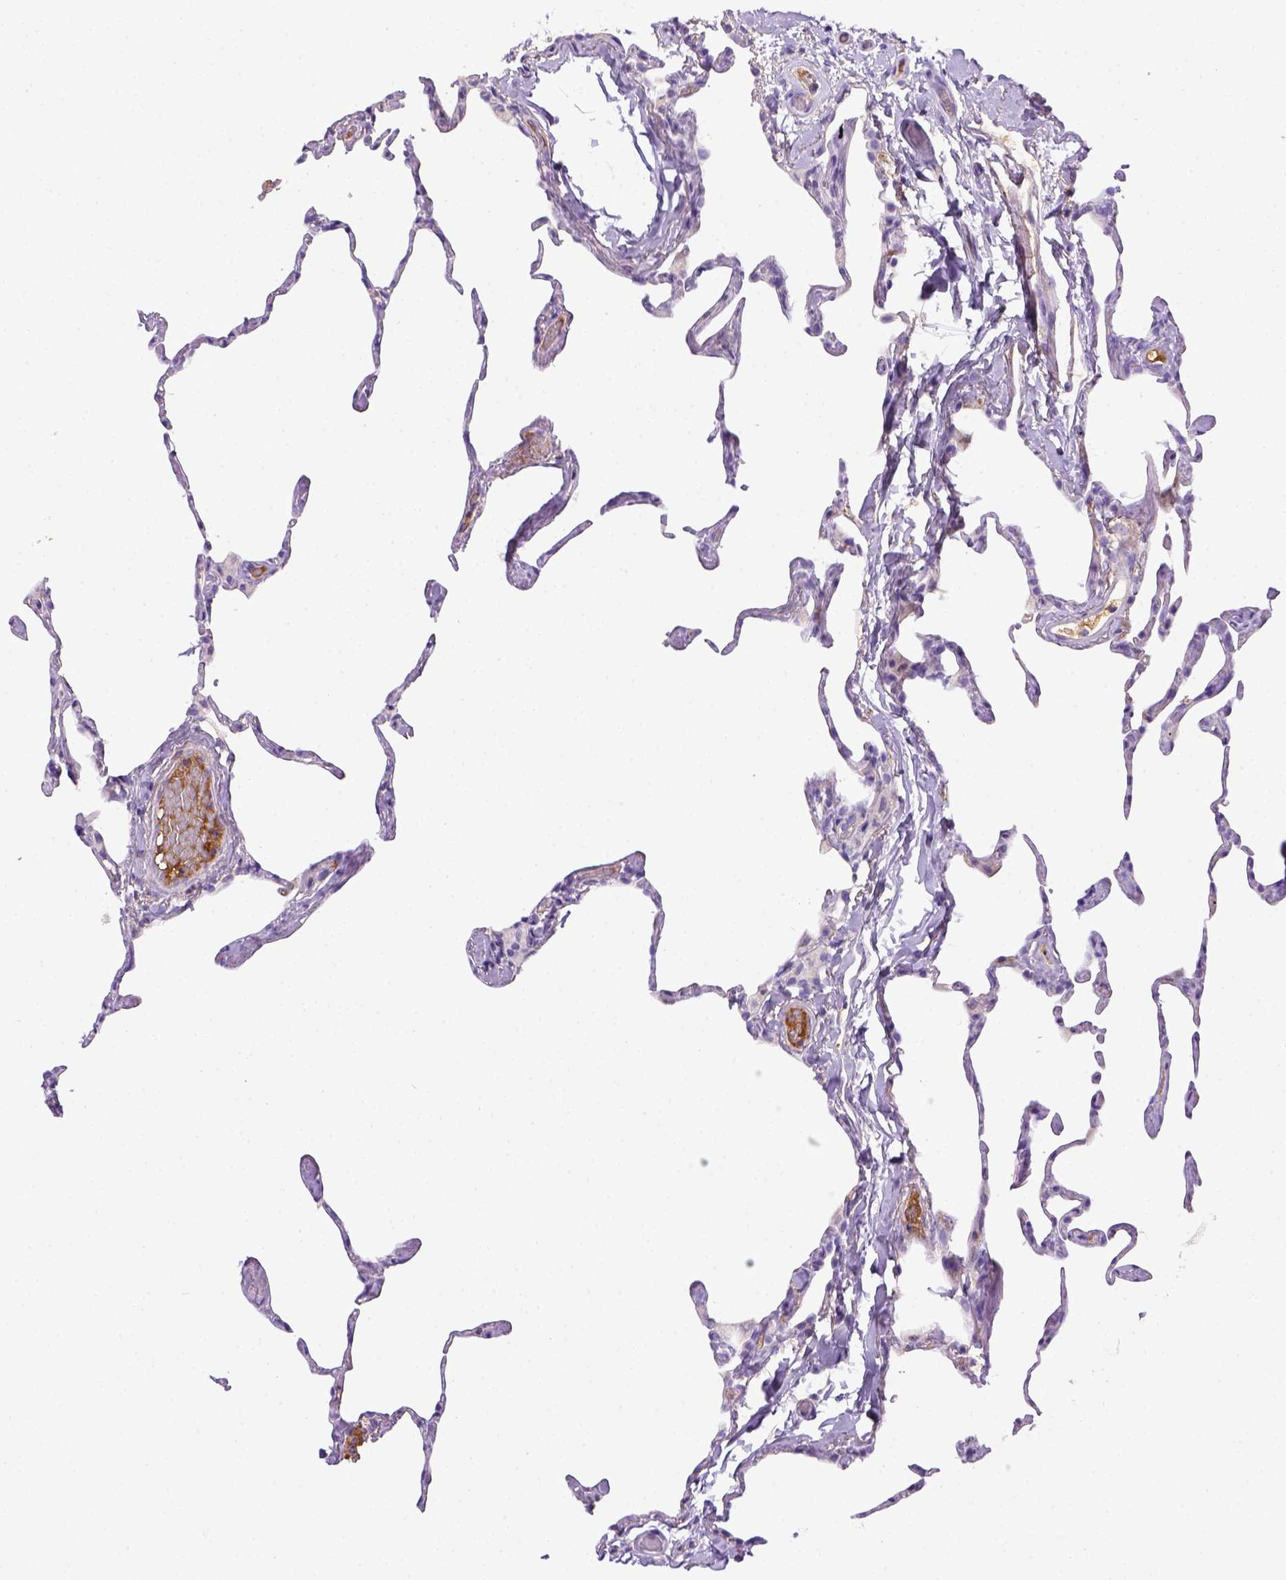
{"staining": {"intensity": "negative", "quantity": "none", "location": "none"}, "tissue": "lung", "cell_type": "Alveolar cells", "image_type": "normal", "snomed": [{"axis": "morphology", "description": "Normal tissue, NOS"}, {"axis": "topography", "description": "Lung"}], "caption": "An immunohistochemistry photomicrograph of unremarkable lung is shown. There is no staining in alveolar cells of lung.", "gene": "ITIH4", "patient": {"sex": "male", "age": 65}}